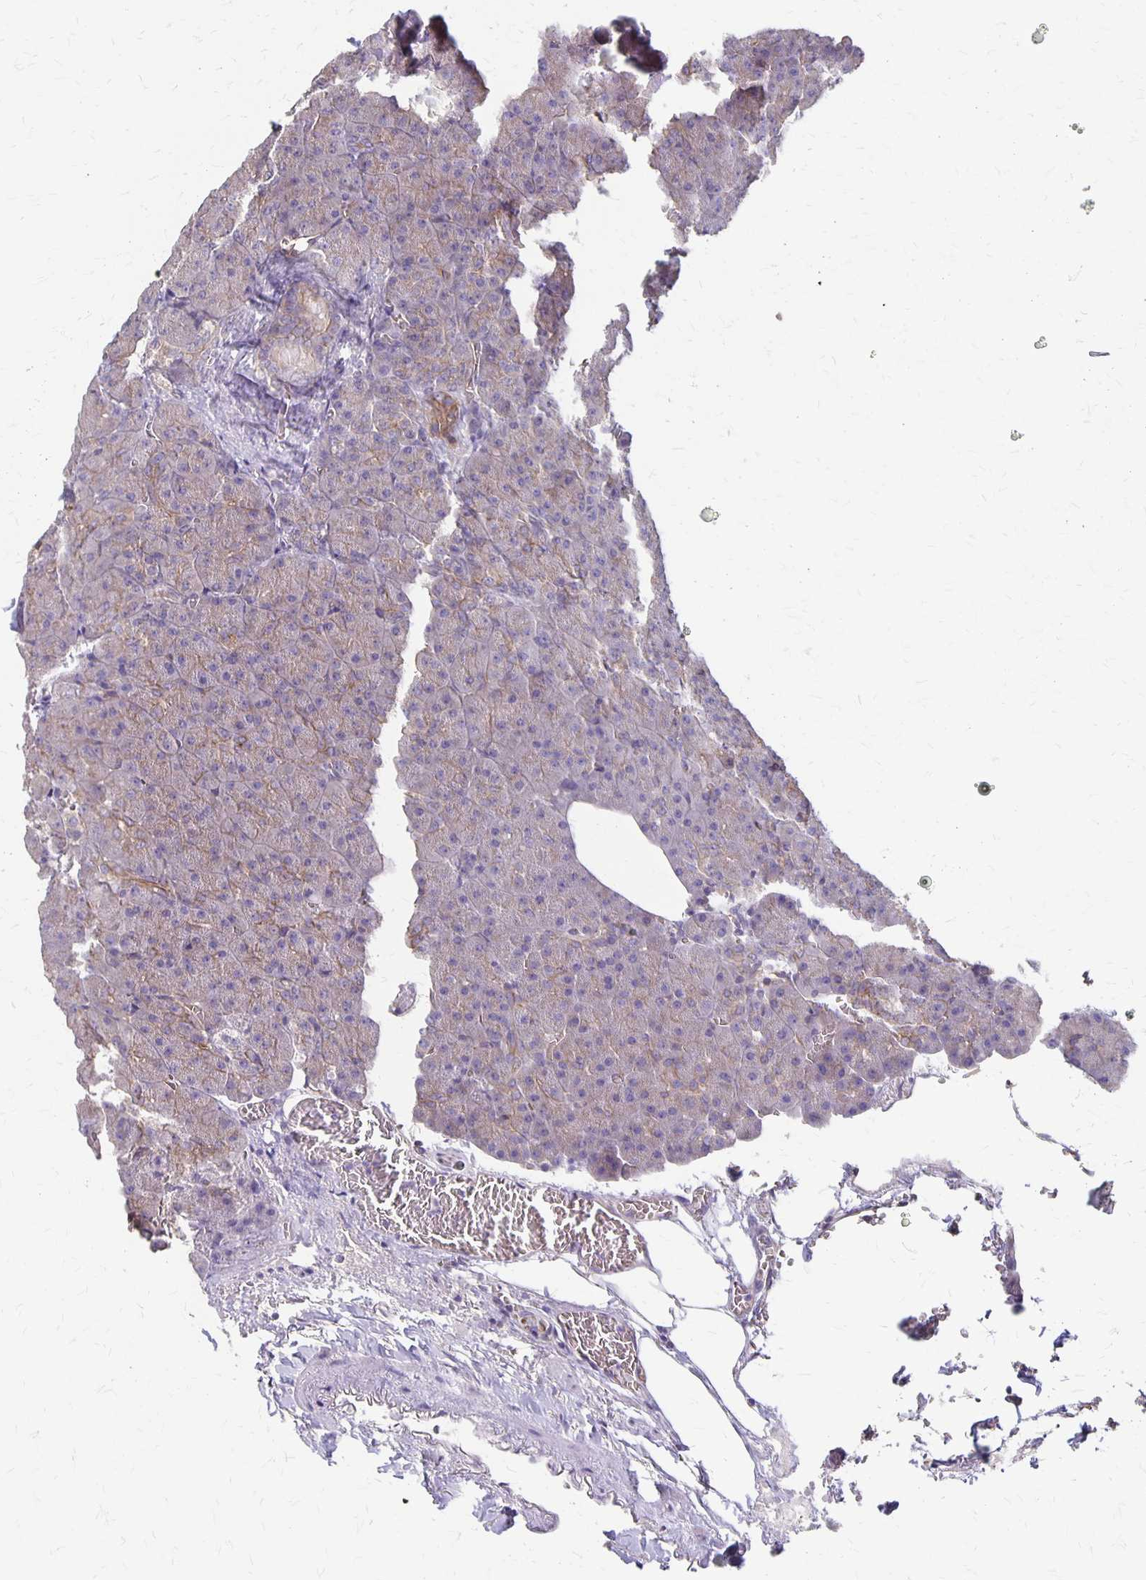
{"staining": {"intensity": "weak", "quantity": "25%-75%", "location": "cytoplasmic/membranous"}, "tissue": "pancreas", "cell_type": "Exocrine glandular cells", "image_type": "normal", "snomed": [{"axis": "morphology", "description": "Normal tissue, NOS"}, {"axis": "topography", "description": "Pancreas"}], "caption": "DAB (3,3'-diaminobenzidine) immunohistochemical staining of unremarkable pancreas displays weak cytoplasmic/membranous protein expression in approximately 25%-75% of exocrine glandular cells.", "gene": "PPP1R3E", "patient": {"sex": "female", "age": 74}}